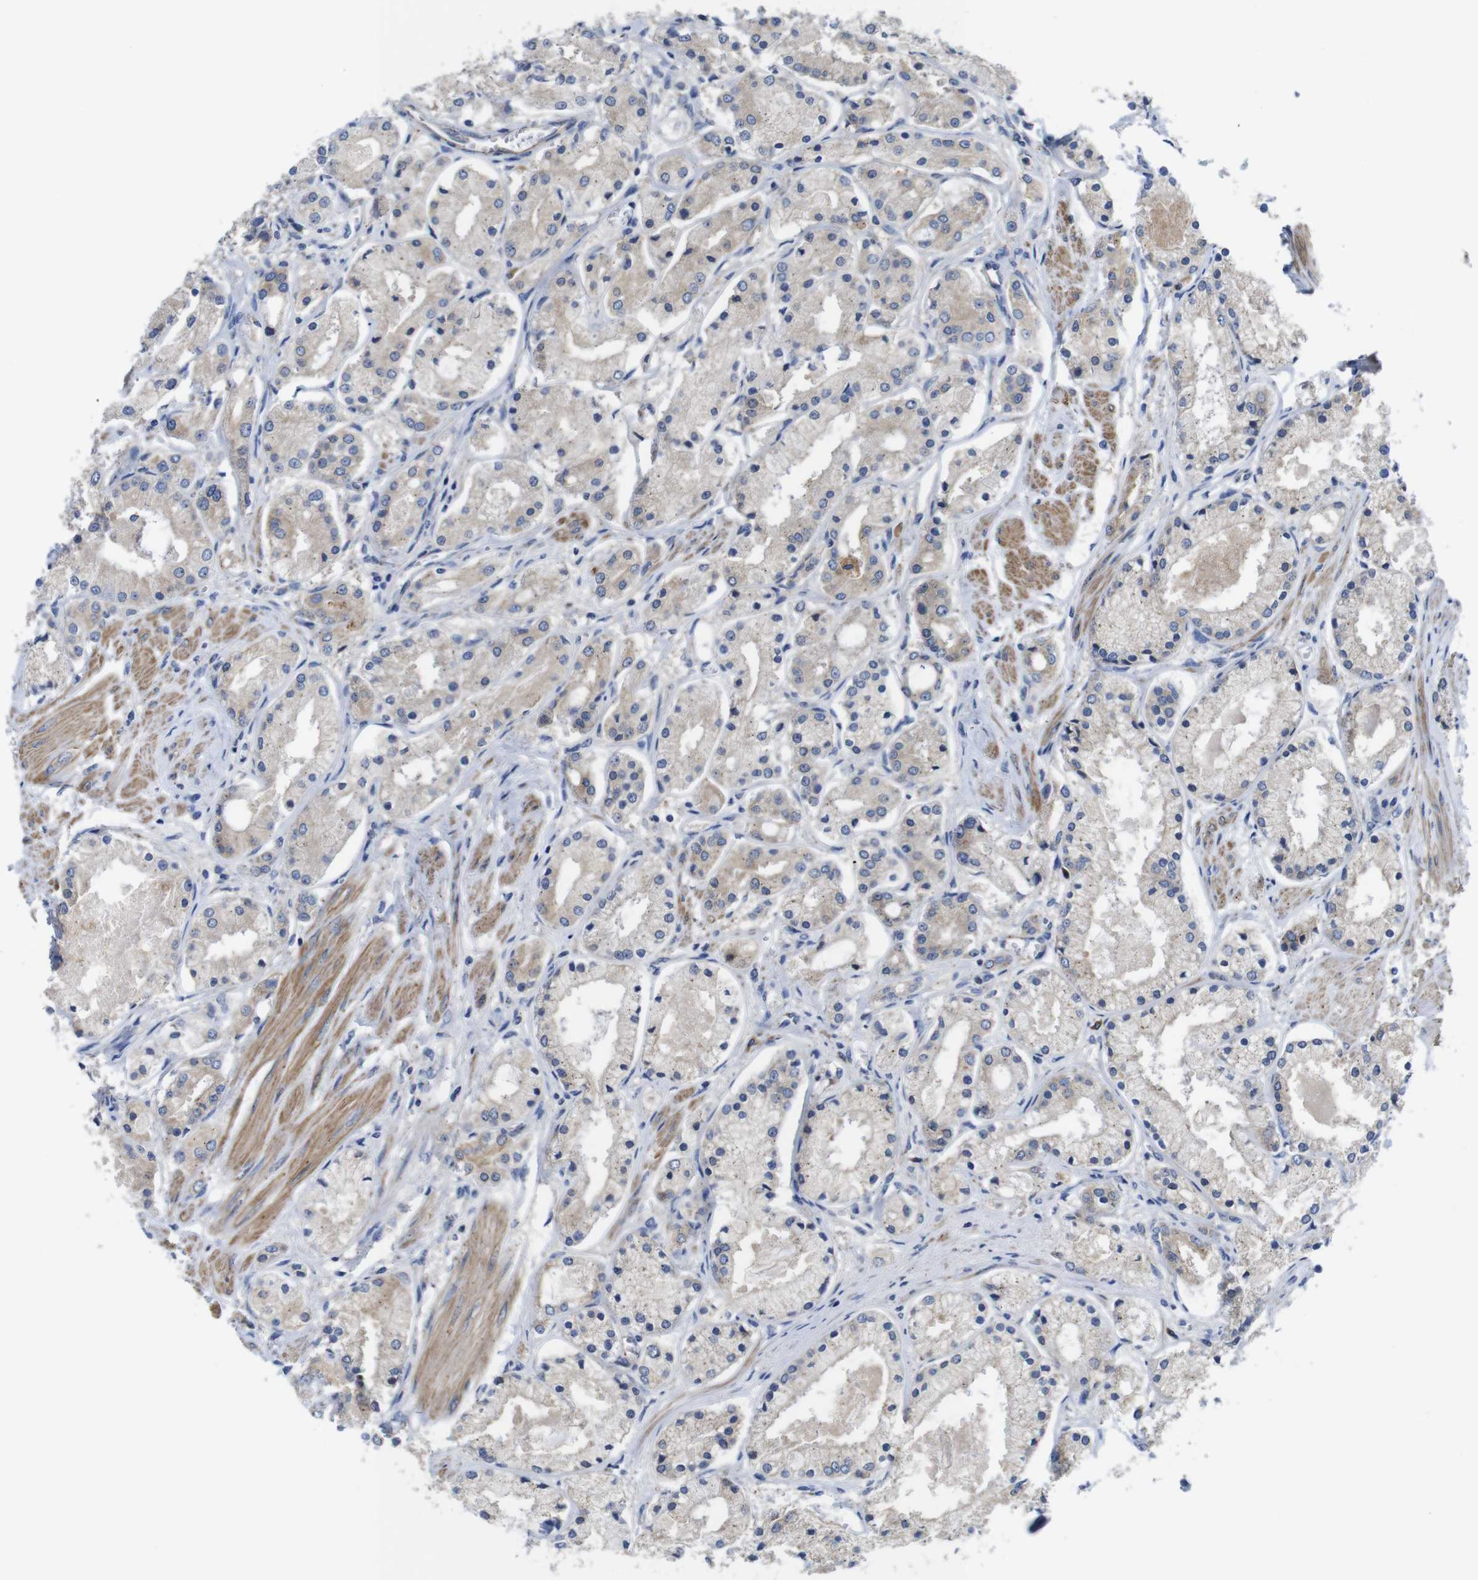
{"staining": {"intensity": "weak", "quantity": ">75%", "location": "cytoplasmic/membranous"}, "tissue": "prostate cancer", "cell_type": "Tumor cells", "image_type": "cancer", "snomed": [{"axis": "morphology", "description": "Adenocarcinoma, High grade"}, {"axis": "topography", "description": "Prostate"}], "caption": "A brown stain labels weak cytoplasmic/membranous staining of a protein in prostate adenocarcinoma (high-grade) tumor cells.", "gene": "DDRGK1", "patient": {"sex": "male", "age": 66}}